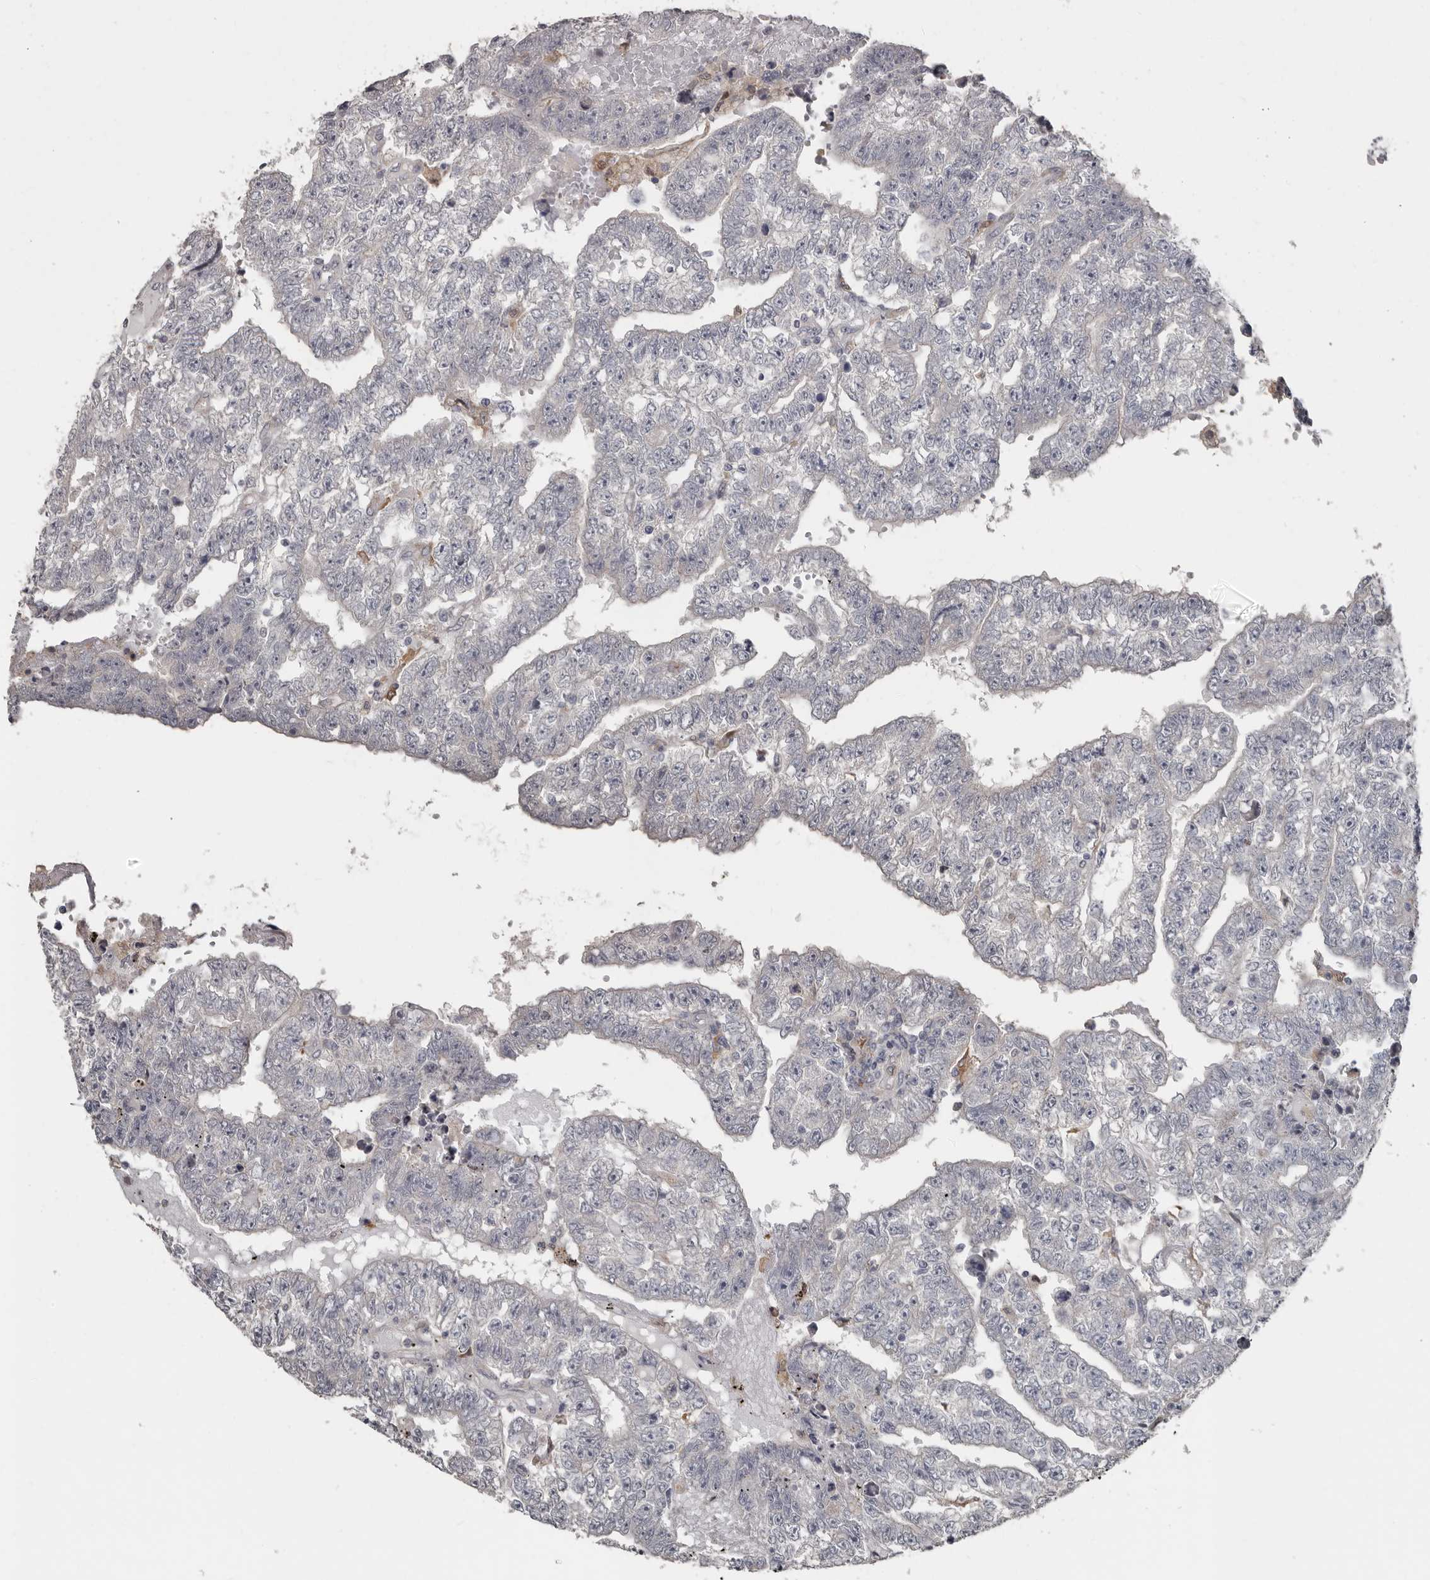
{"staining": {"intensity": "negative", "quantity": "none", "location": "none"}, "tissue": "testis cancer", "cell_type": "Tumor cells", "image_type": "cancer", "snomed": [{"axis": "morphology", "description": "Carcinoma, Embryonal, NOS"}, {"axis": "topography", "description": "Testis"}], "caption": "Tumor cells are negative for brown protein staining in testis cancer.", "gene": "KCNJ8", "patient": {"sex": "male", "age": 25}}